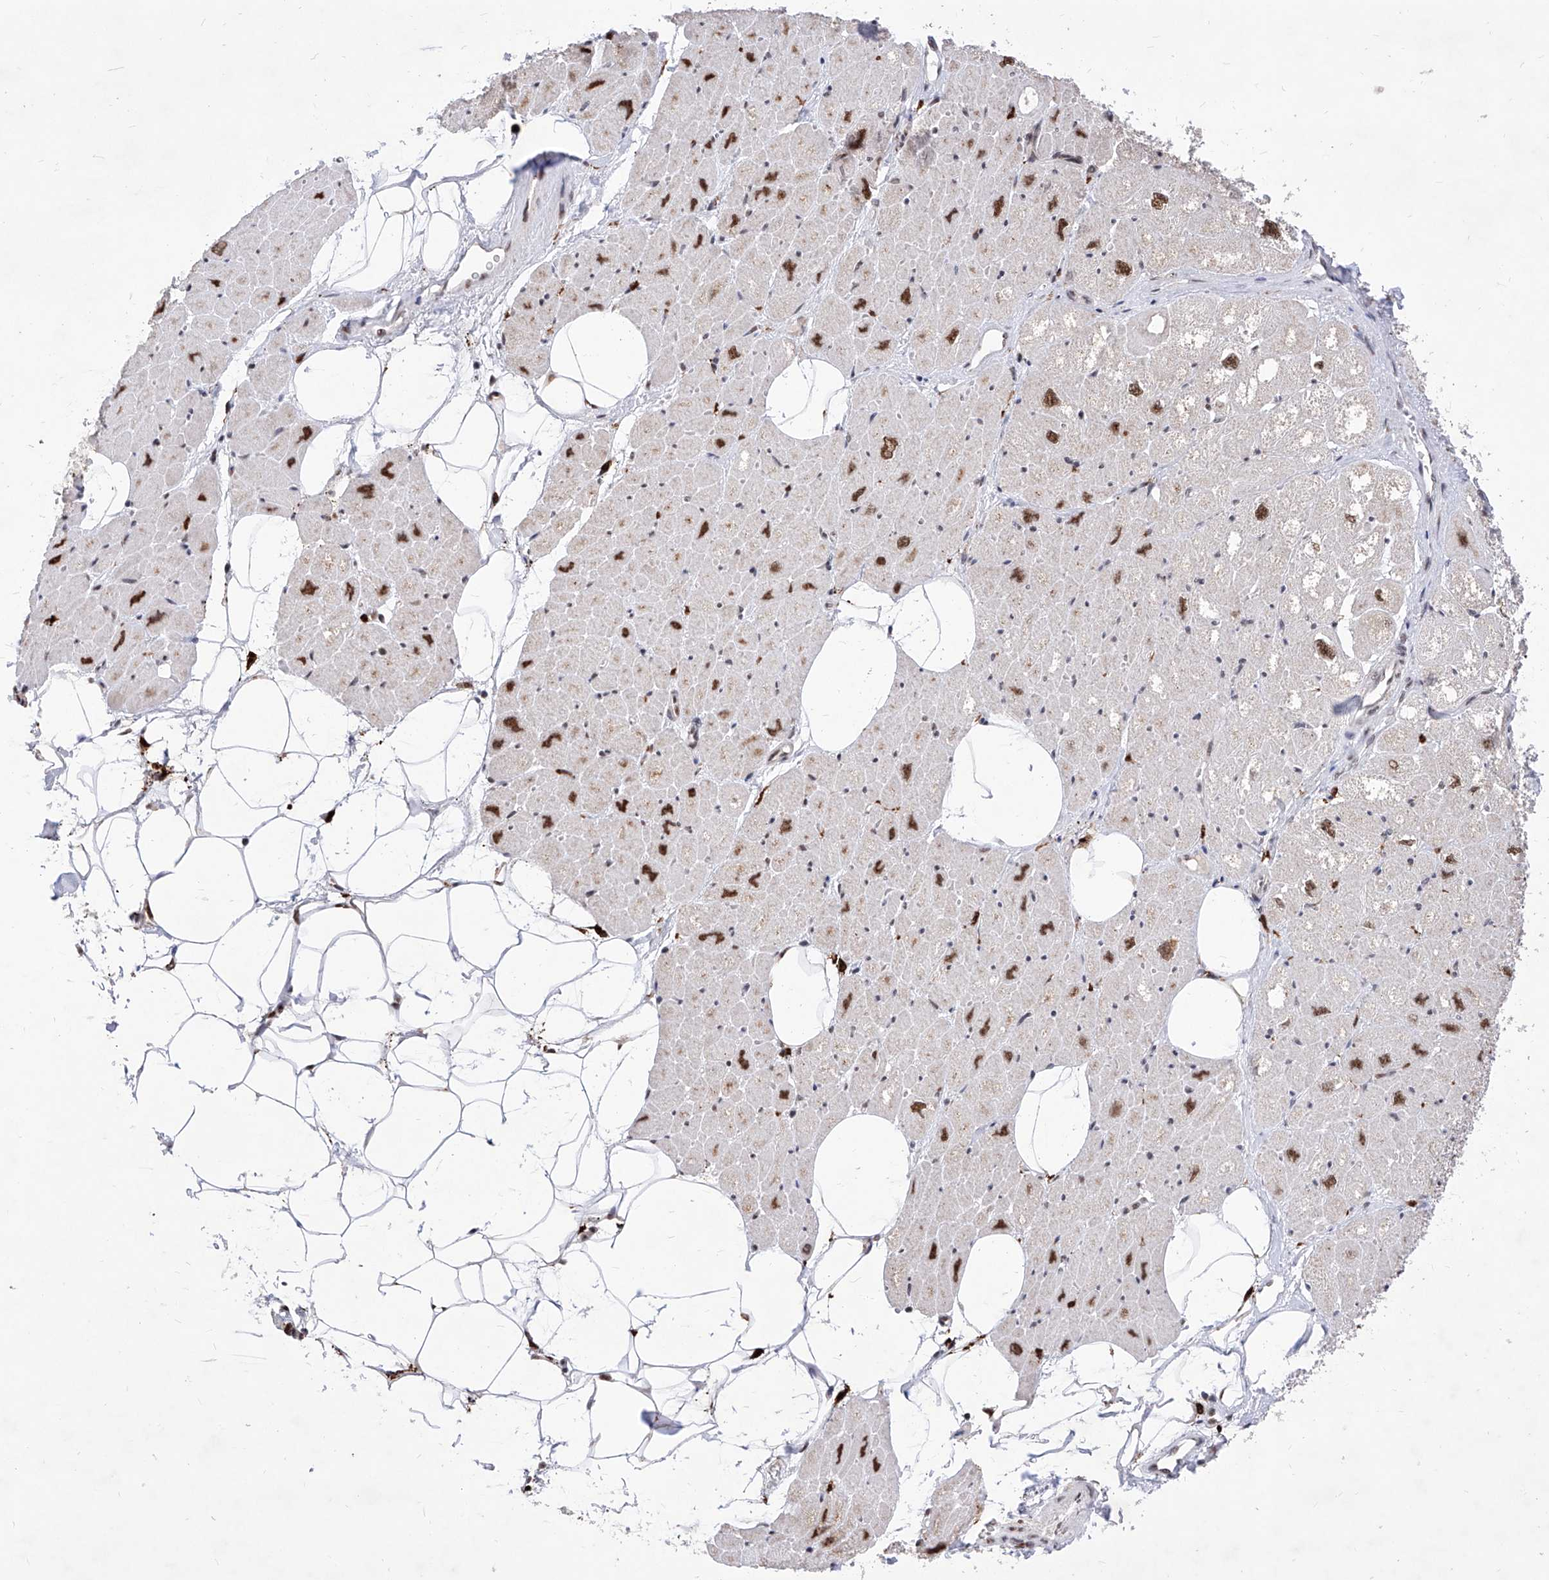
{"staining": {"intensity": "moderate", "quantity": "25%-75%", "location": "cytoplasmic/membranous,nuclear"}, "tissue": "heart muscle", "cell_type": "Cardiomyocytes", "image_type": "normal", "snomed": [{"axis": "morphology", "description": "Normal tissue, NOS"}, {"axis": "topography", "description": "Heart"}], "caption": "The micrograph reveals a brown stain indicating the presence of a protein in the cytoplasmic/membranous,nuclear of cardiomyocytes in heart muscle. (Stains: DAB (3,3'-diaminobenzidine) in brown, nuclei in blue, Microscopy: brightfield microscopy at high magnification).", "gene": "PHF5A", "patient": {"sex": "male", "age": 50}}